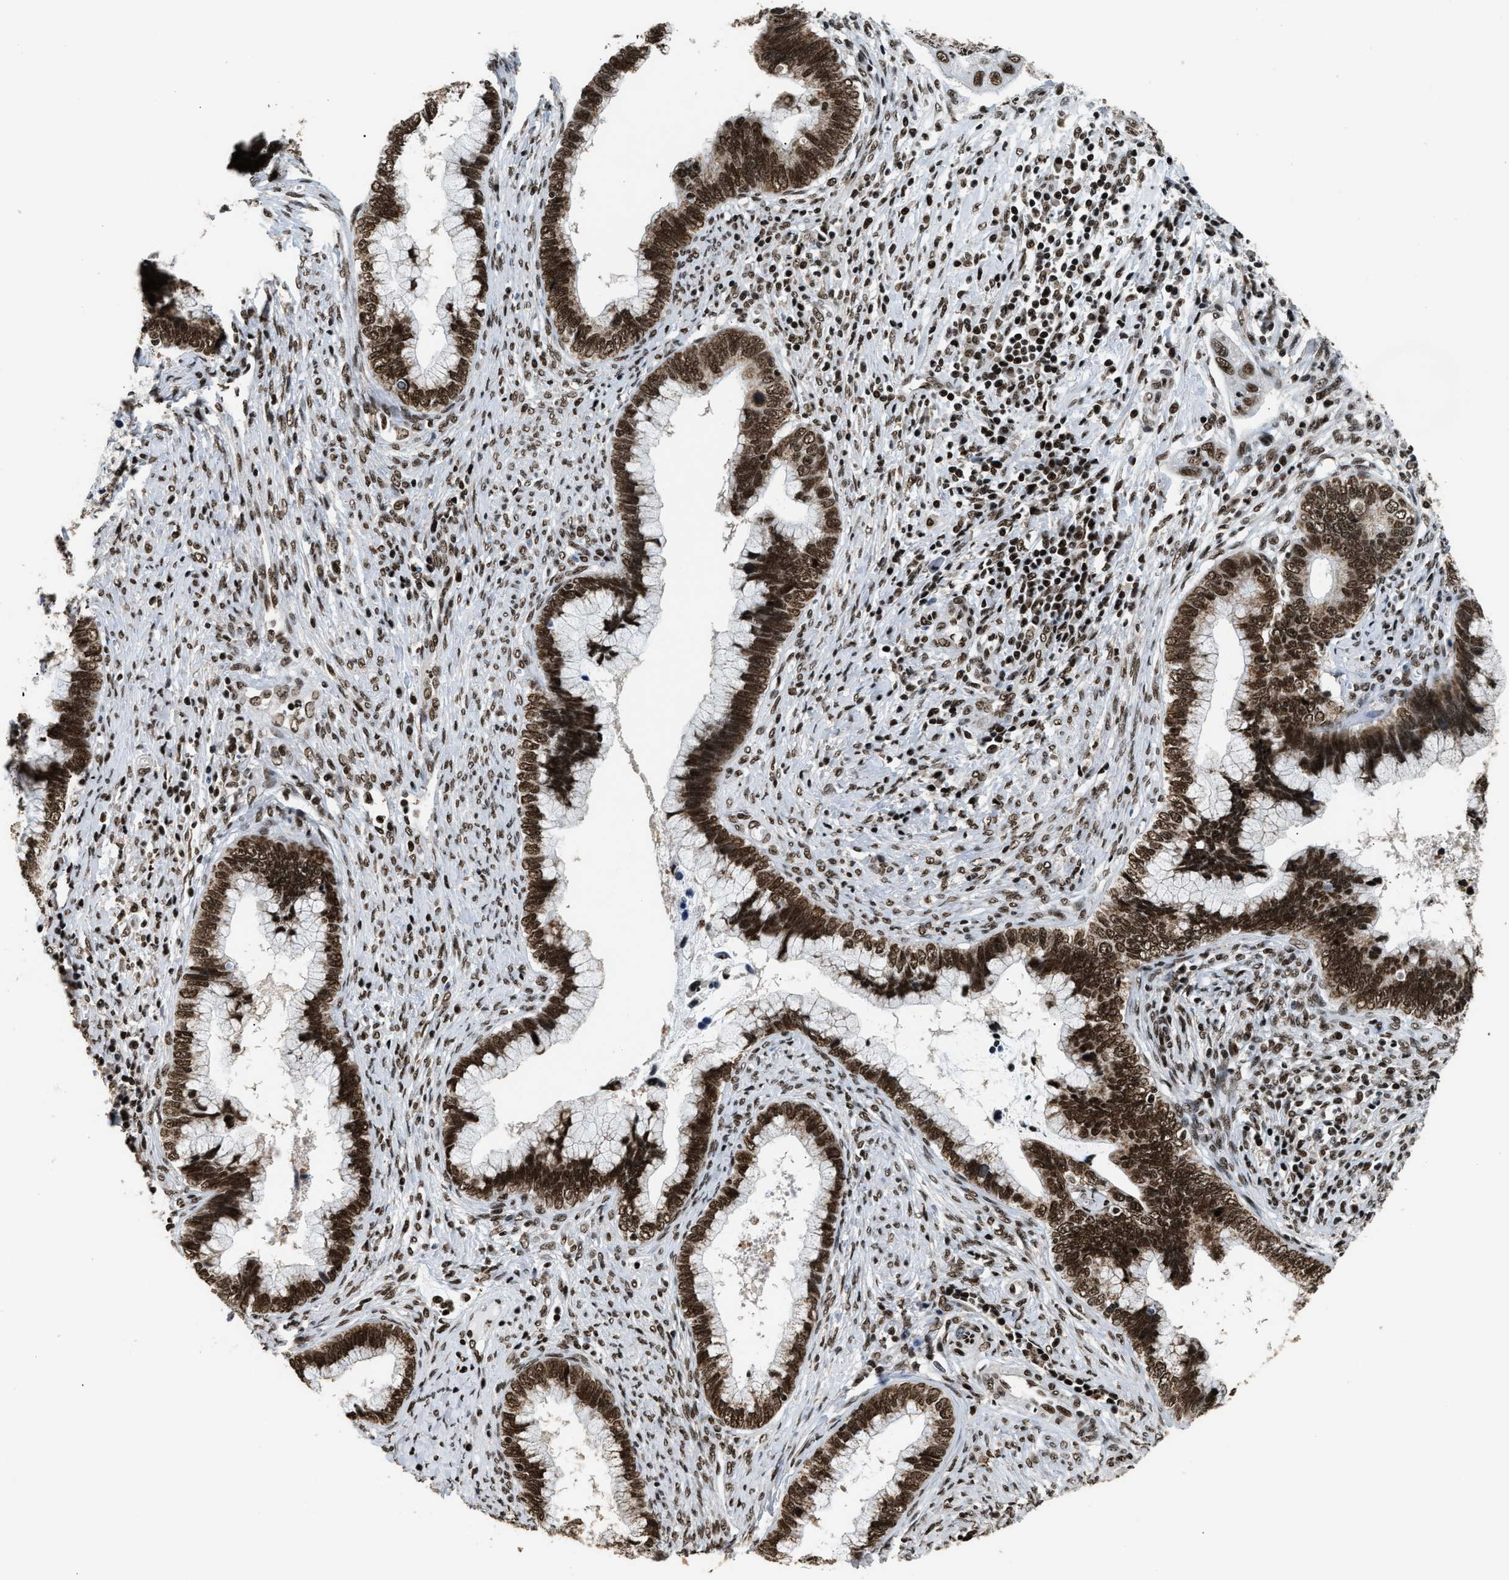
{"staining": {"intensity": "strong", "quantity": ">75%", "location": "nuclear"}, "tissue": "cervical cancer", "cell_type": "Tumor cells", "image_type": "cancer", "snomed": [{"axis": "morphology", "description": "Adenocarcinoma, NOS"}, {"axis": "topography", "description": "Cervix"}], "caption": "Cervical cancer tissue displays strong nuclear expression in approximately >75% of tumor cells, visualized by immunohistochemistry.", "gene": "RAD21", "patient": {"sex": "female", "age": 44}}